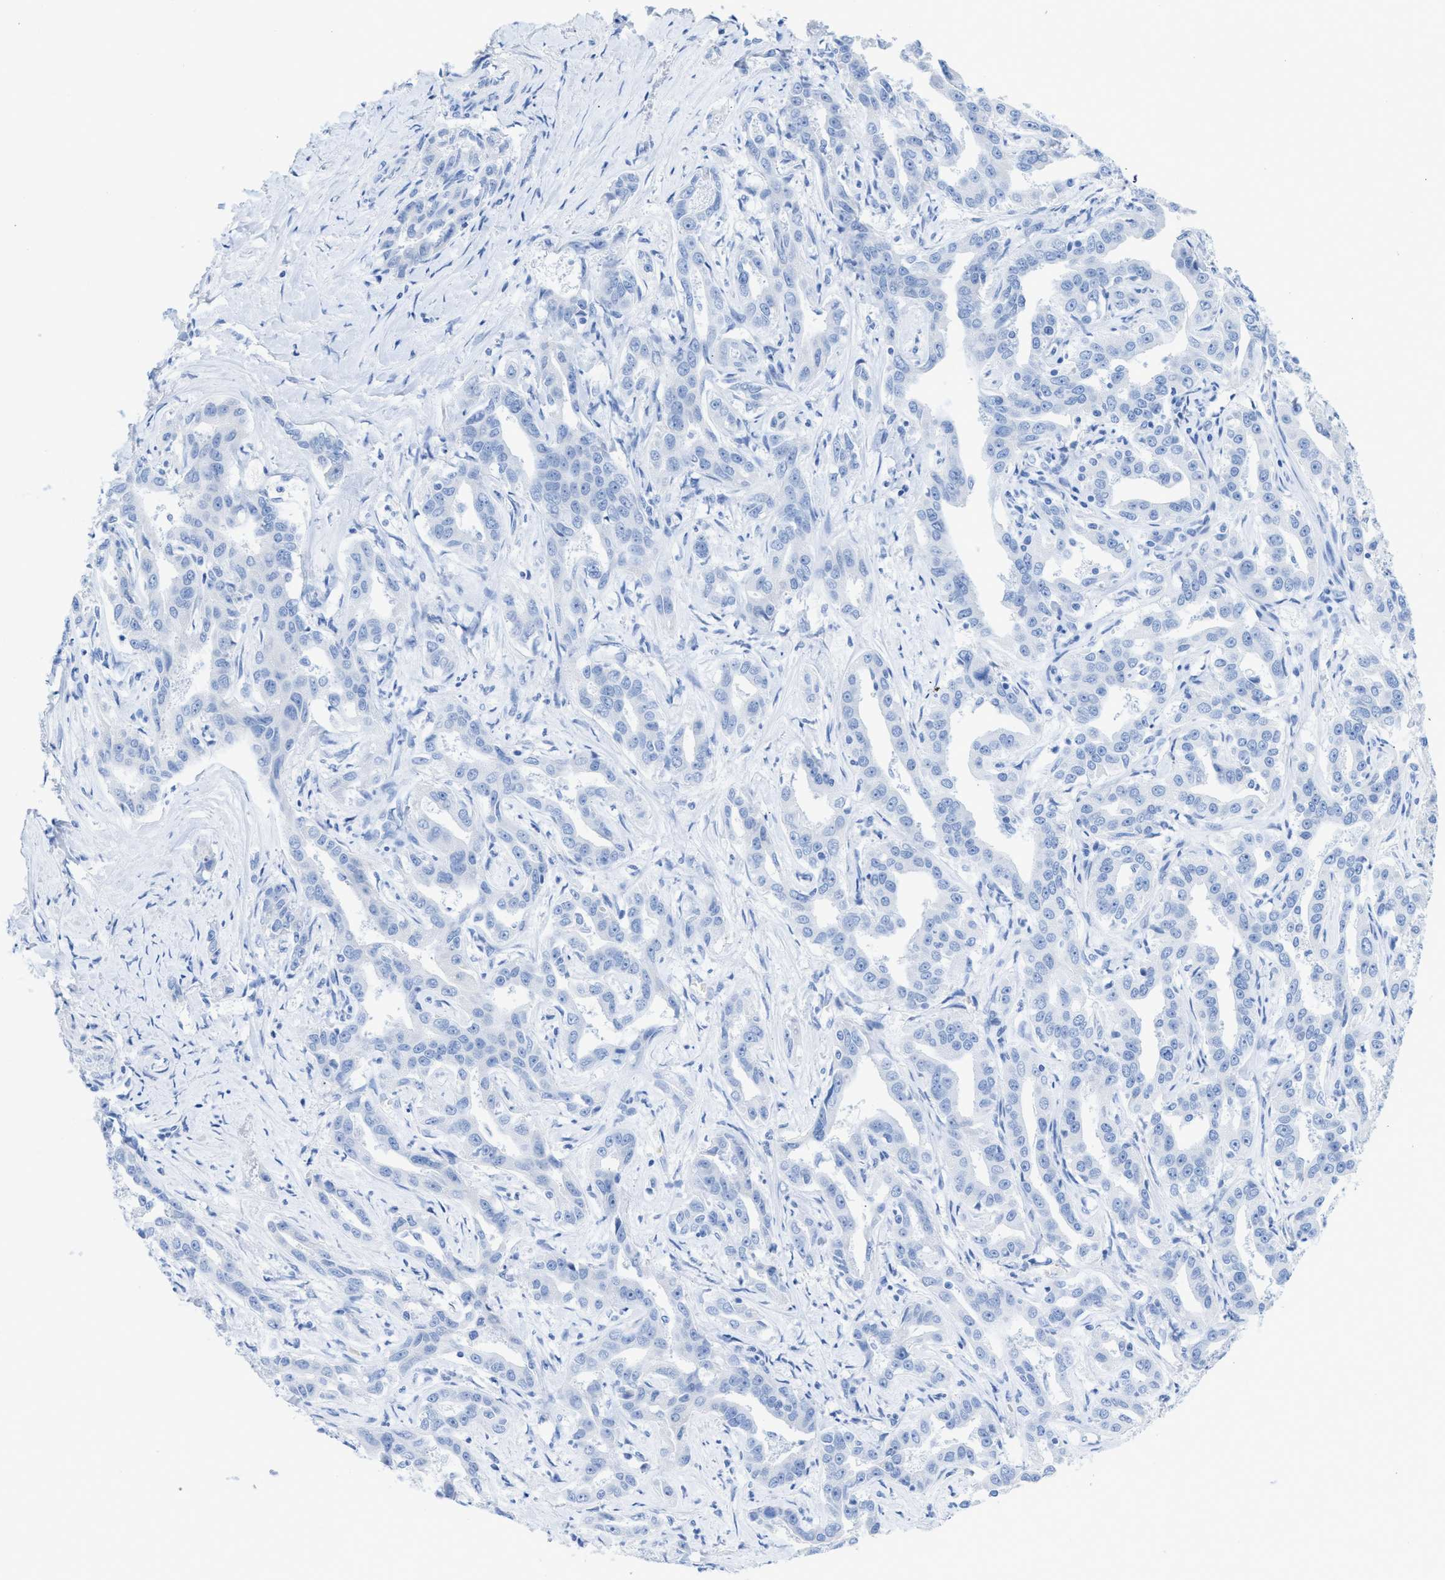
{"staining": {"intensity": "negative", "quantity": "none", "location": "none"}, "tissue": "liver cancer", "cell_type": "Tumor cells", "image_type": "cancer", "snomed": [{"axis": "morphology", "description": "Cholangiocarcinoma"}, {"axis": "topography", "description": "Liver"}], "caption": "IHC image of liver cancer (cholangiocarcinoma) stained for a protein (brown), which reveals no expression in tumor cells.", "gene": "ANKFN1", "patient": {"sex": "male", "age": 59}}